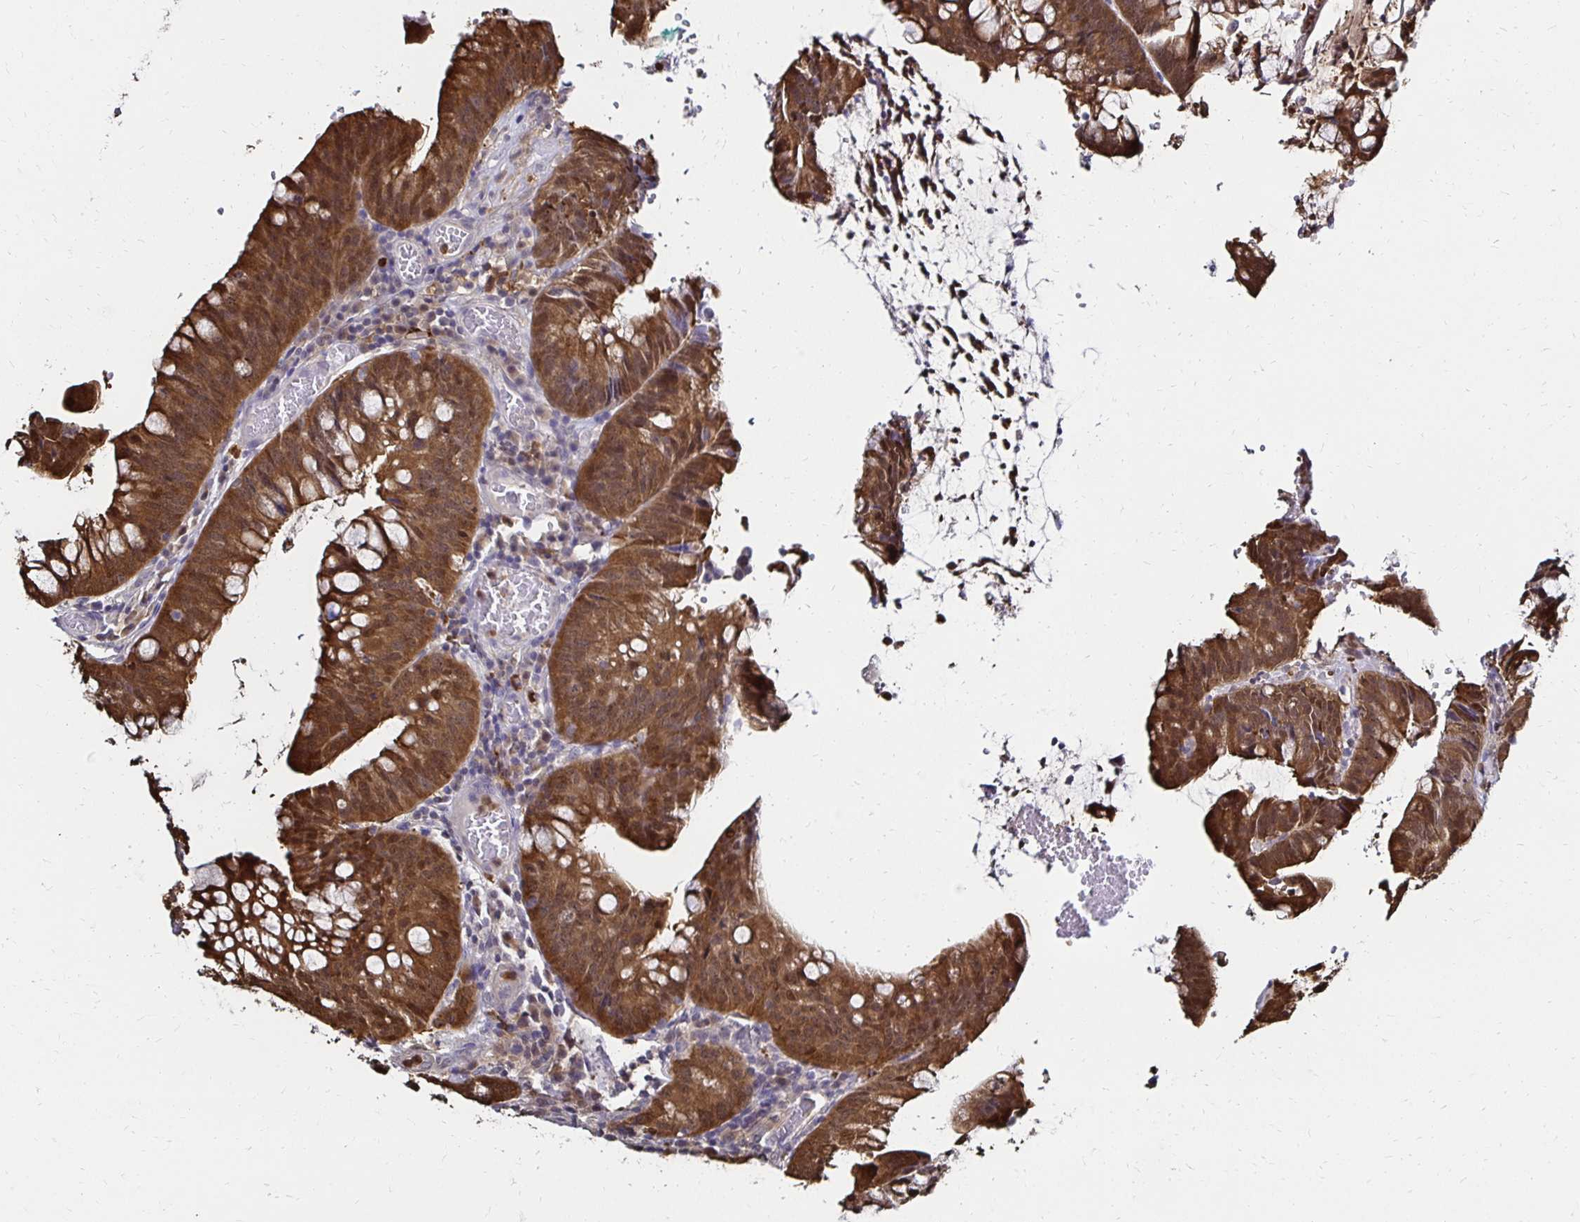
{"staining": {"intensity": "moderate", "quantity": ">75%", "location": "cytoplasmic/membranous,nuclear"}, "tissue": "colorectal cancer", "cell_type": "Tumor cells", "image_type": "cancer", "snomed": [{"axis": "morphology", "description": "Adenocarcinoma, NOS"}, {"axis": "topography", "description": "Colon"}], "caption": "Approximately >75% of tumor cells in human colorectal adenocarcinoma demonstrate moderate cytoplasmic/membranous and nuclear protein expression as visualized by brown immunohistochemical staining.", "gene": "TXN", "patient": {"sex": "male", "age": 62}}